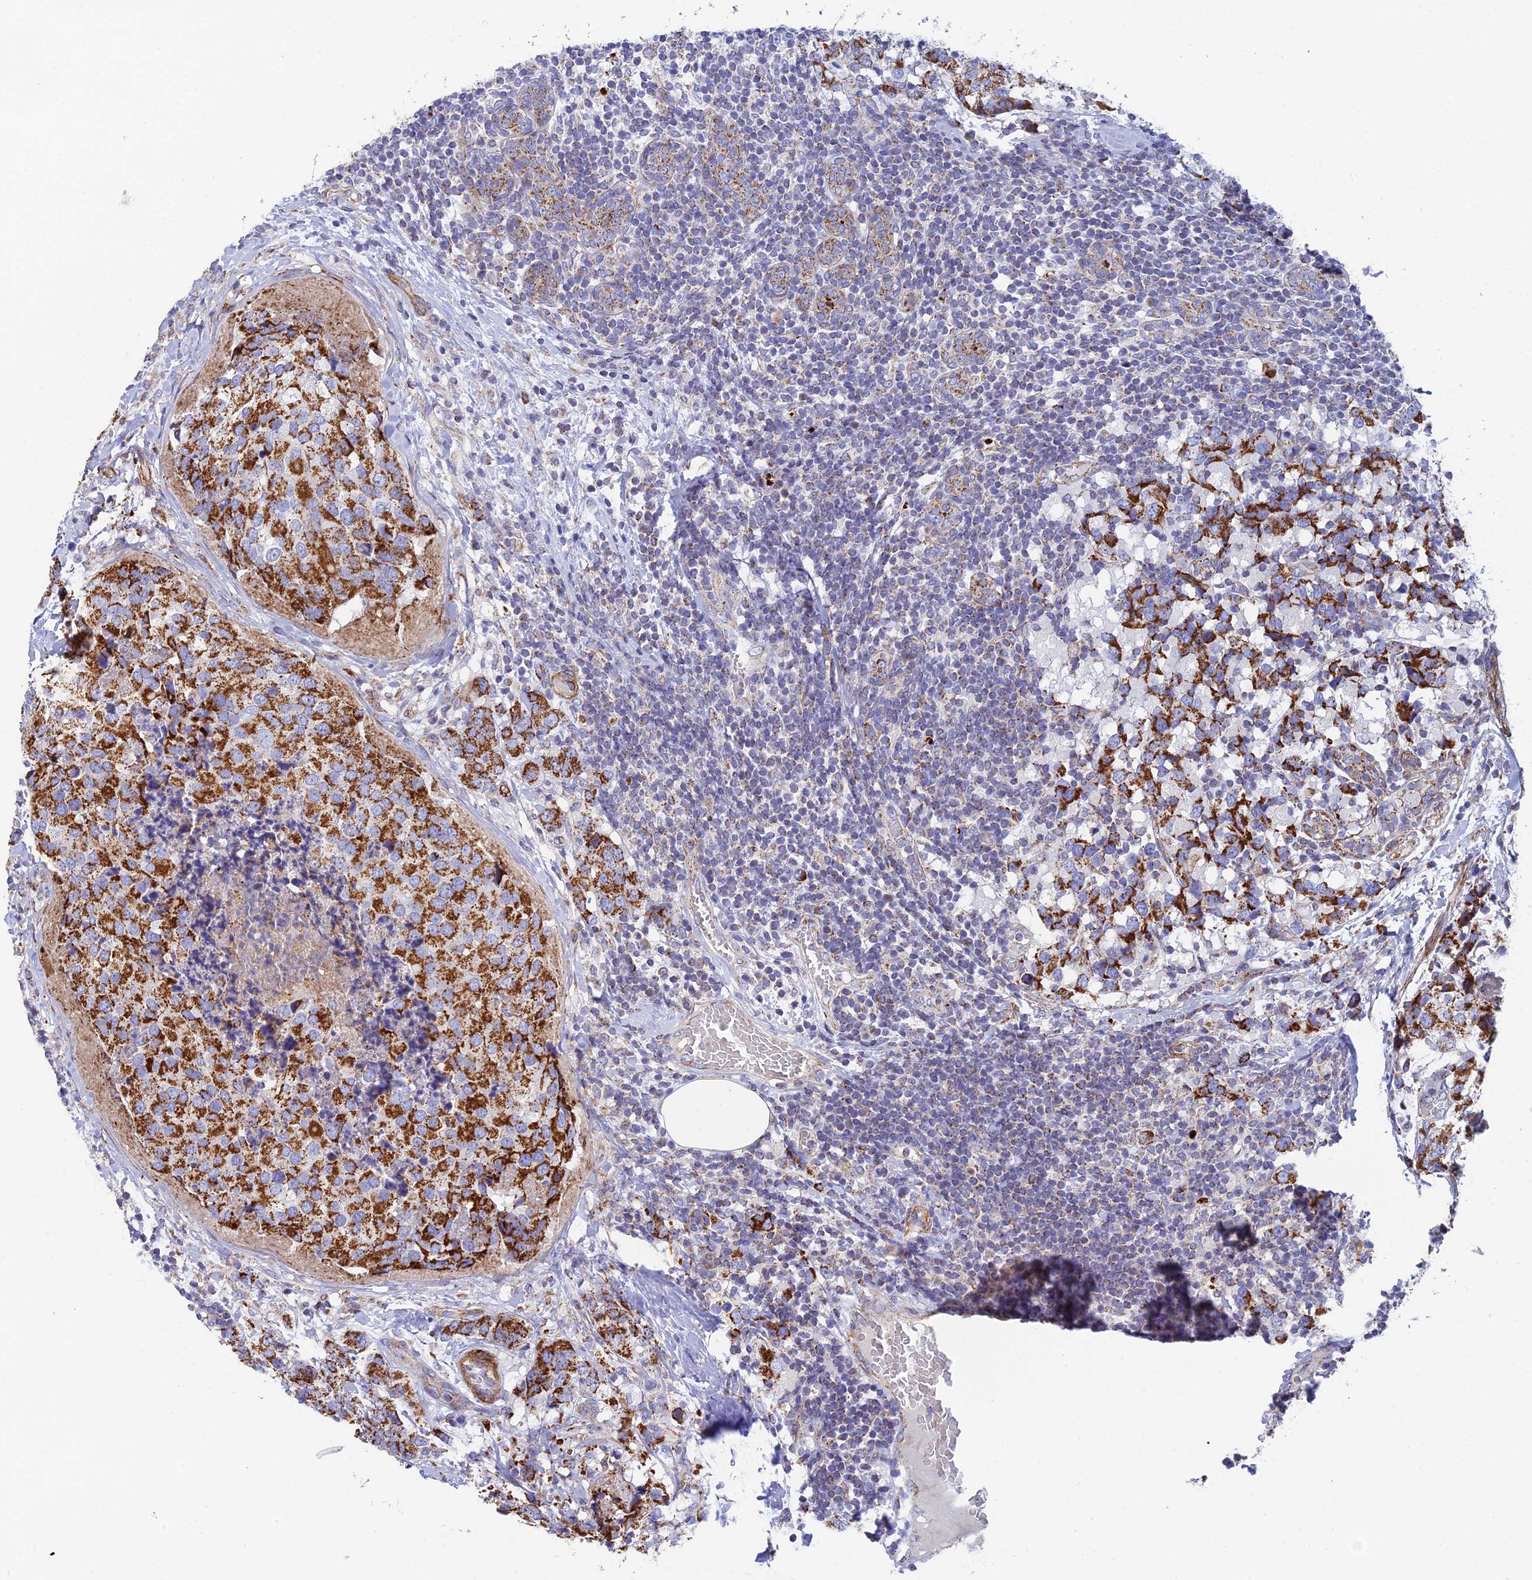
{"staining": {"intensity": "strong", "quantity": ">75%", "location": "cytoplasmic/membranous"}, "tissue": "breast cancer", "cell_type": "Tumor cells", "image_type": "cancer", "snomed": [{"axis": "morphology", "description": "Lobular carcinoma"}, {"axis": "topography", "description": "Breast"}], "caption": "IHC (DAB (3,3'-diaminobenzidine)) staining of breast lobular carcinoma reveals strong cytoplasmic/membranous protein positivity in approximately >75% of tumor cells.", "gene": "CSPG4", "patient": {"sex": "female", "age": 59}}